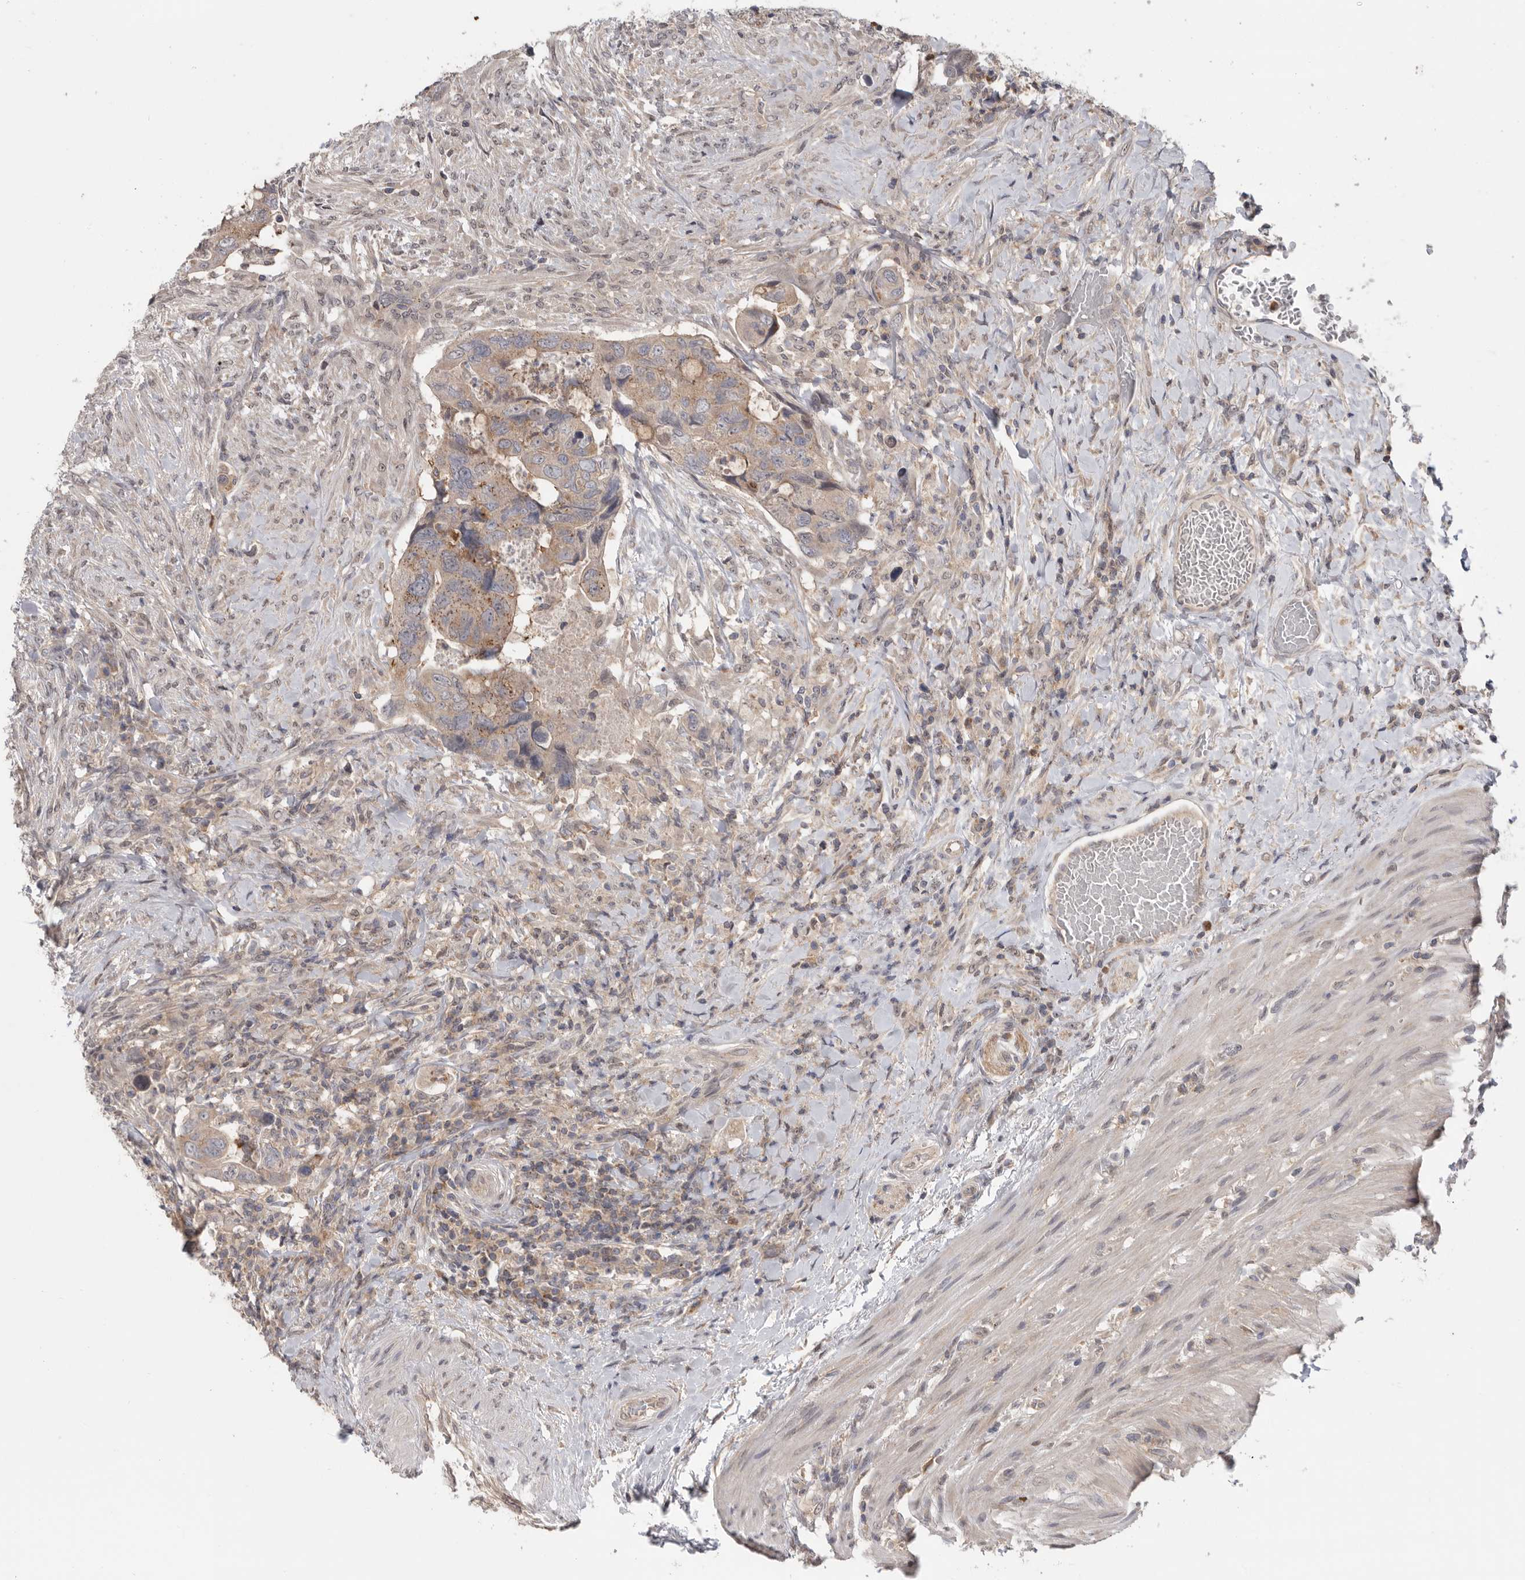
{"staining": {"intensity": "weak", "quantity": ">75%", "location": "cytoplasmic/membranous"}, "tissue": "colorectal cancer", "cell_type": "Tumor cells", "image_type": "cancer", "snomed": [{"axis": "morphology", "description": "Adenocarcinoma, NOS"}, {"axis": "topography", "description": "Rectum"}], "caption": "Immunohistochemistry micrograph of neoplastic tissue: colorectal adenocarcinoma stained using IHC reveals low levels of weak protein expression localized specifically in the cytoplasmic/membranous of tumor cells, appearing as a cytoplasmic/membranous brown color.", "gene": "KLK5", "patient": {"sex": "male", "age": 63}}